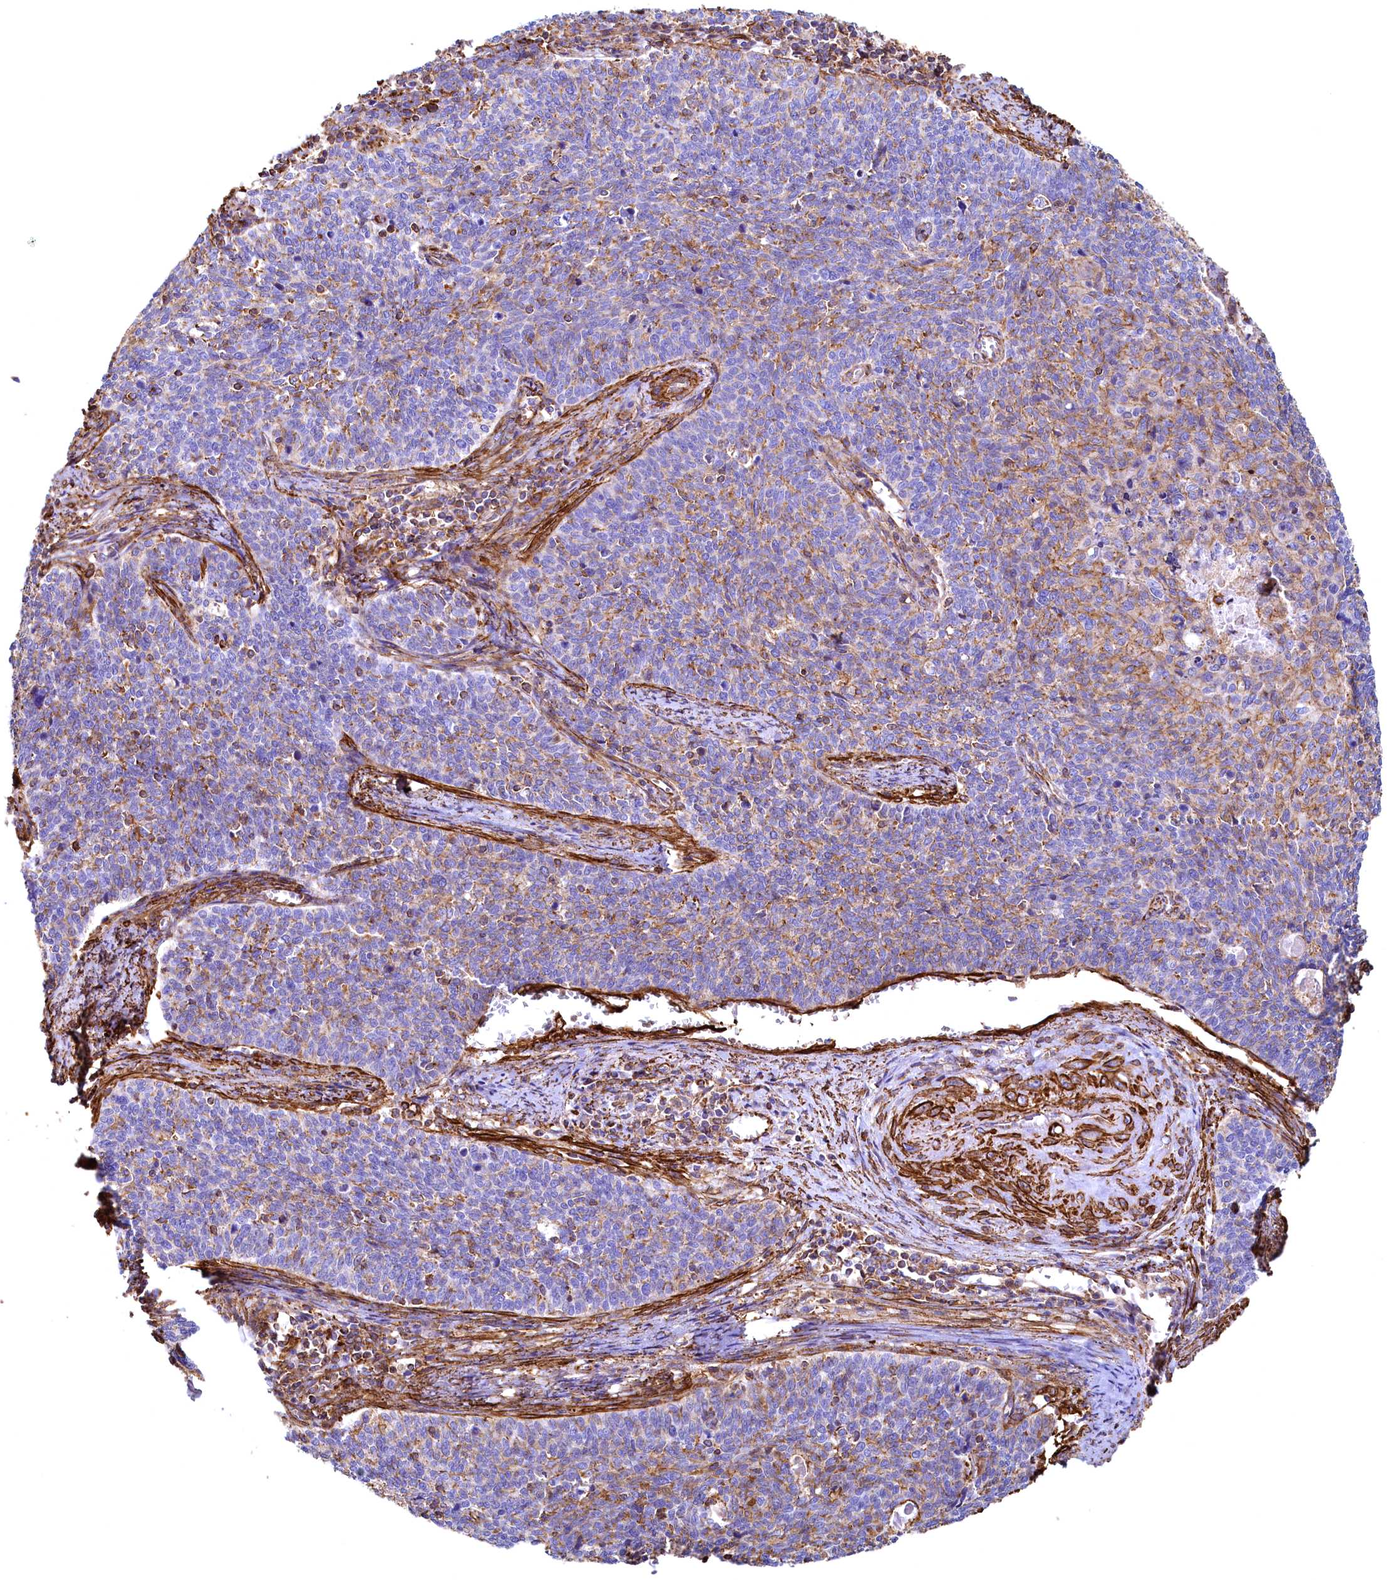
{"staining": {"intensity": "moderate", "quantity": "<25%", "location": "cytoplasmic/membranous"}, "tissue": "cervical cancer", "cell_type": "Tumor cells", "image_type": "cancer", "snomed": [{"axis": "morphology", "description": "Squamous cell carcinoma, NOS"}, {"axis": "topography", "description": "Cervix"}], "caption": "Tumor cells display low levels of moderate cytoplasmic/membranous expression in about <25% of cells in cervical squamous cell carcinoma.", "gene": "THBS1", "patient": {"sex": "female", "age": 39}}